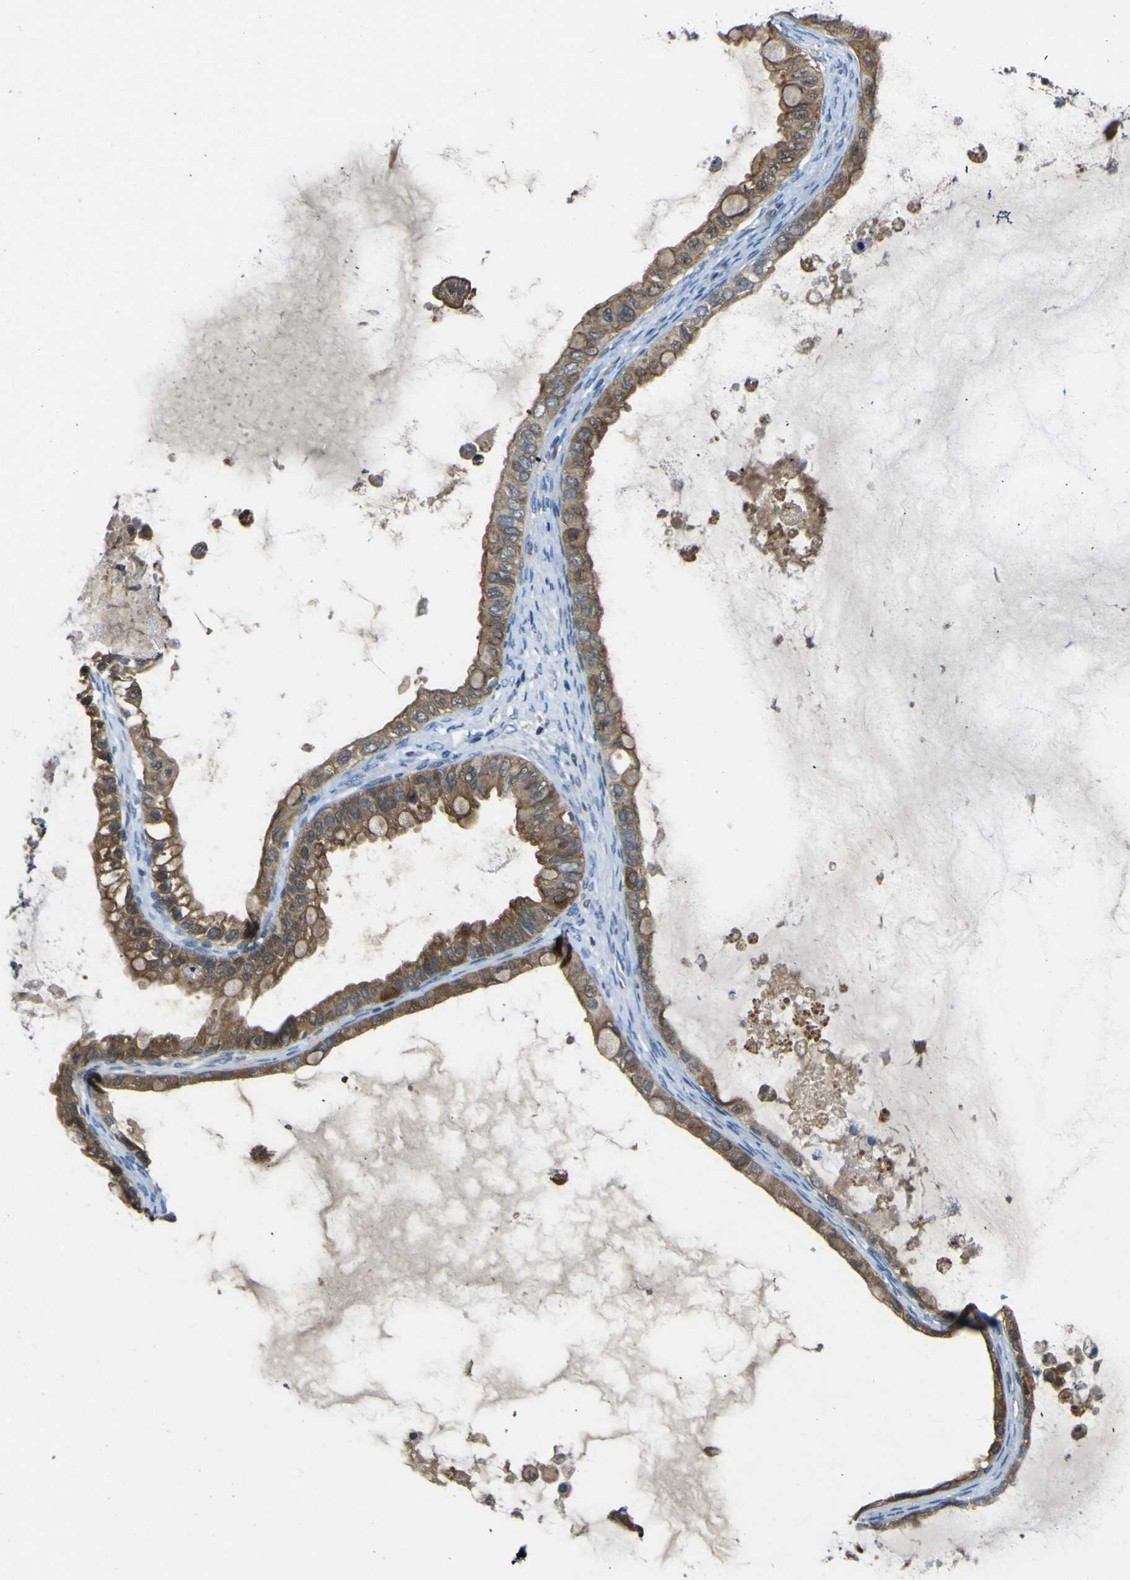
{"staining": {"intensity": "moderate", "quantity": ">75%", "location": "cytoplasmic/membranous"}, "tissue": "ovarian cancer", "cell_type": "Tumor cells", "image_type": "cancer", "snomed": [{"axis": "morphology", "description": "Cystadenocarcinoma, mucinous, NOS"}, {"axis": "topography", "description": "Ovary"}], "caption": "Immunohistochemical staining of ovarian cancer (mucinous cystadenocarcinoma) reveals moderate cytoplasmic/membranous protein positivity in about >75% of tumor cells. (DAB (3,3'-diaminobenzidine) IHC with brightfield microscopy, high magnification).", "gene": "EML2", "patient": {"sex": "female", "age": 80}}